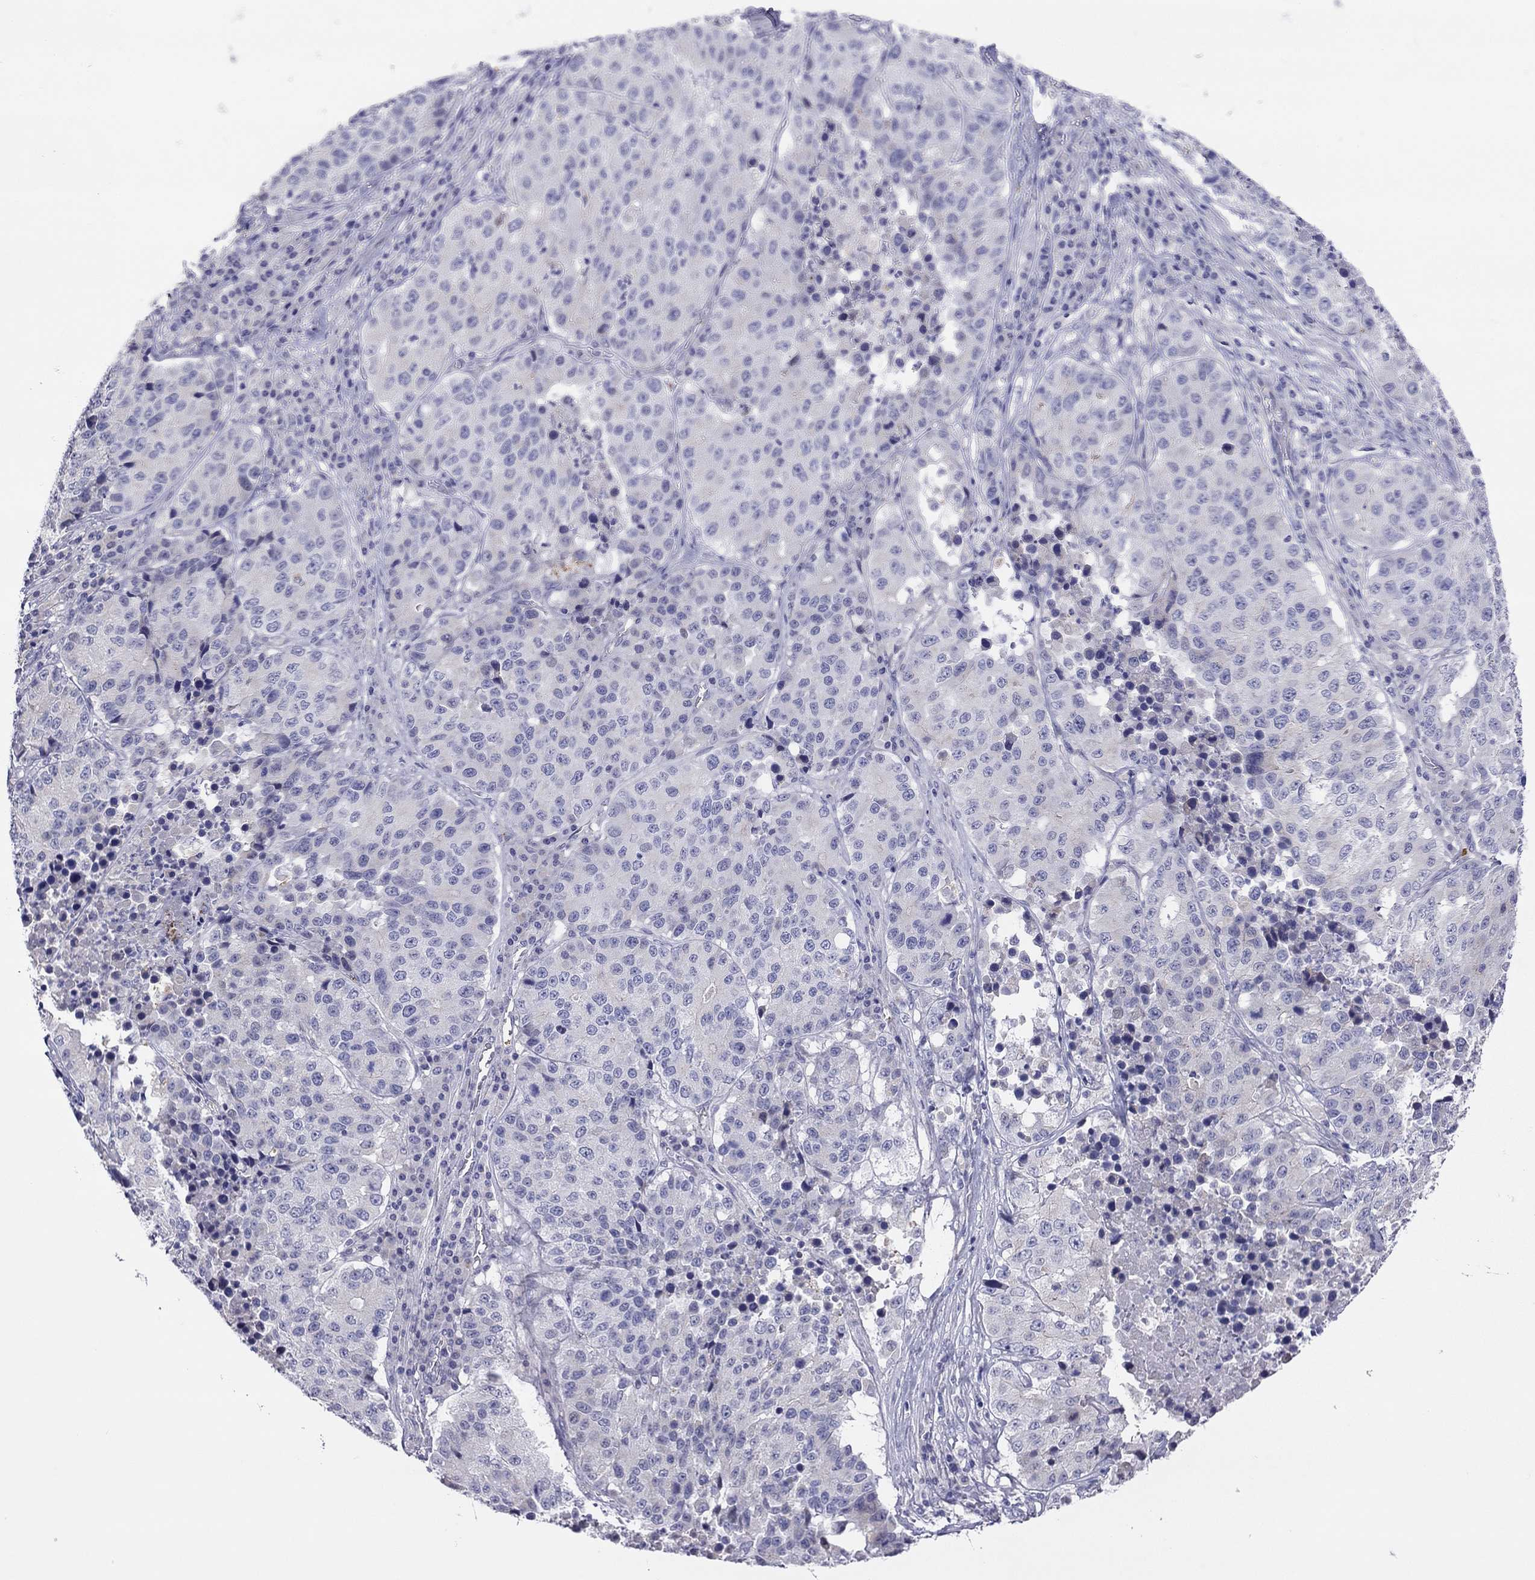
{"staining": {"intensity": "negative", "quantity": "none", "location": "none"}, "tissue": "stomach cancer", "cell_type": "Tumor cells", "image_type": "cancer", "snomed": [{"axis": "morphology", "description": "Adenocarcinoma, NOS"}, {"axis": "topography", "description": "Stomach"}], "caption": "Tumor cells are negative for brown protein staining in stomach adenocarcinoma.", "gene": "MGAT4C", "patient": {"sex": "male", "age": 71}}